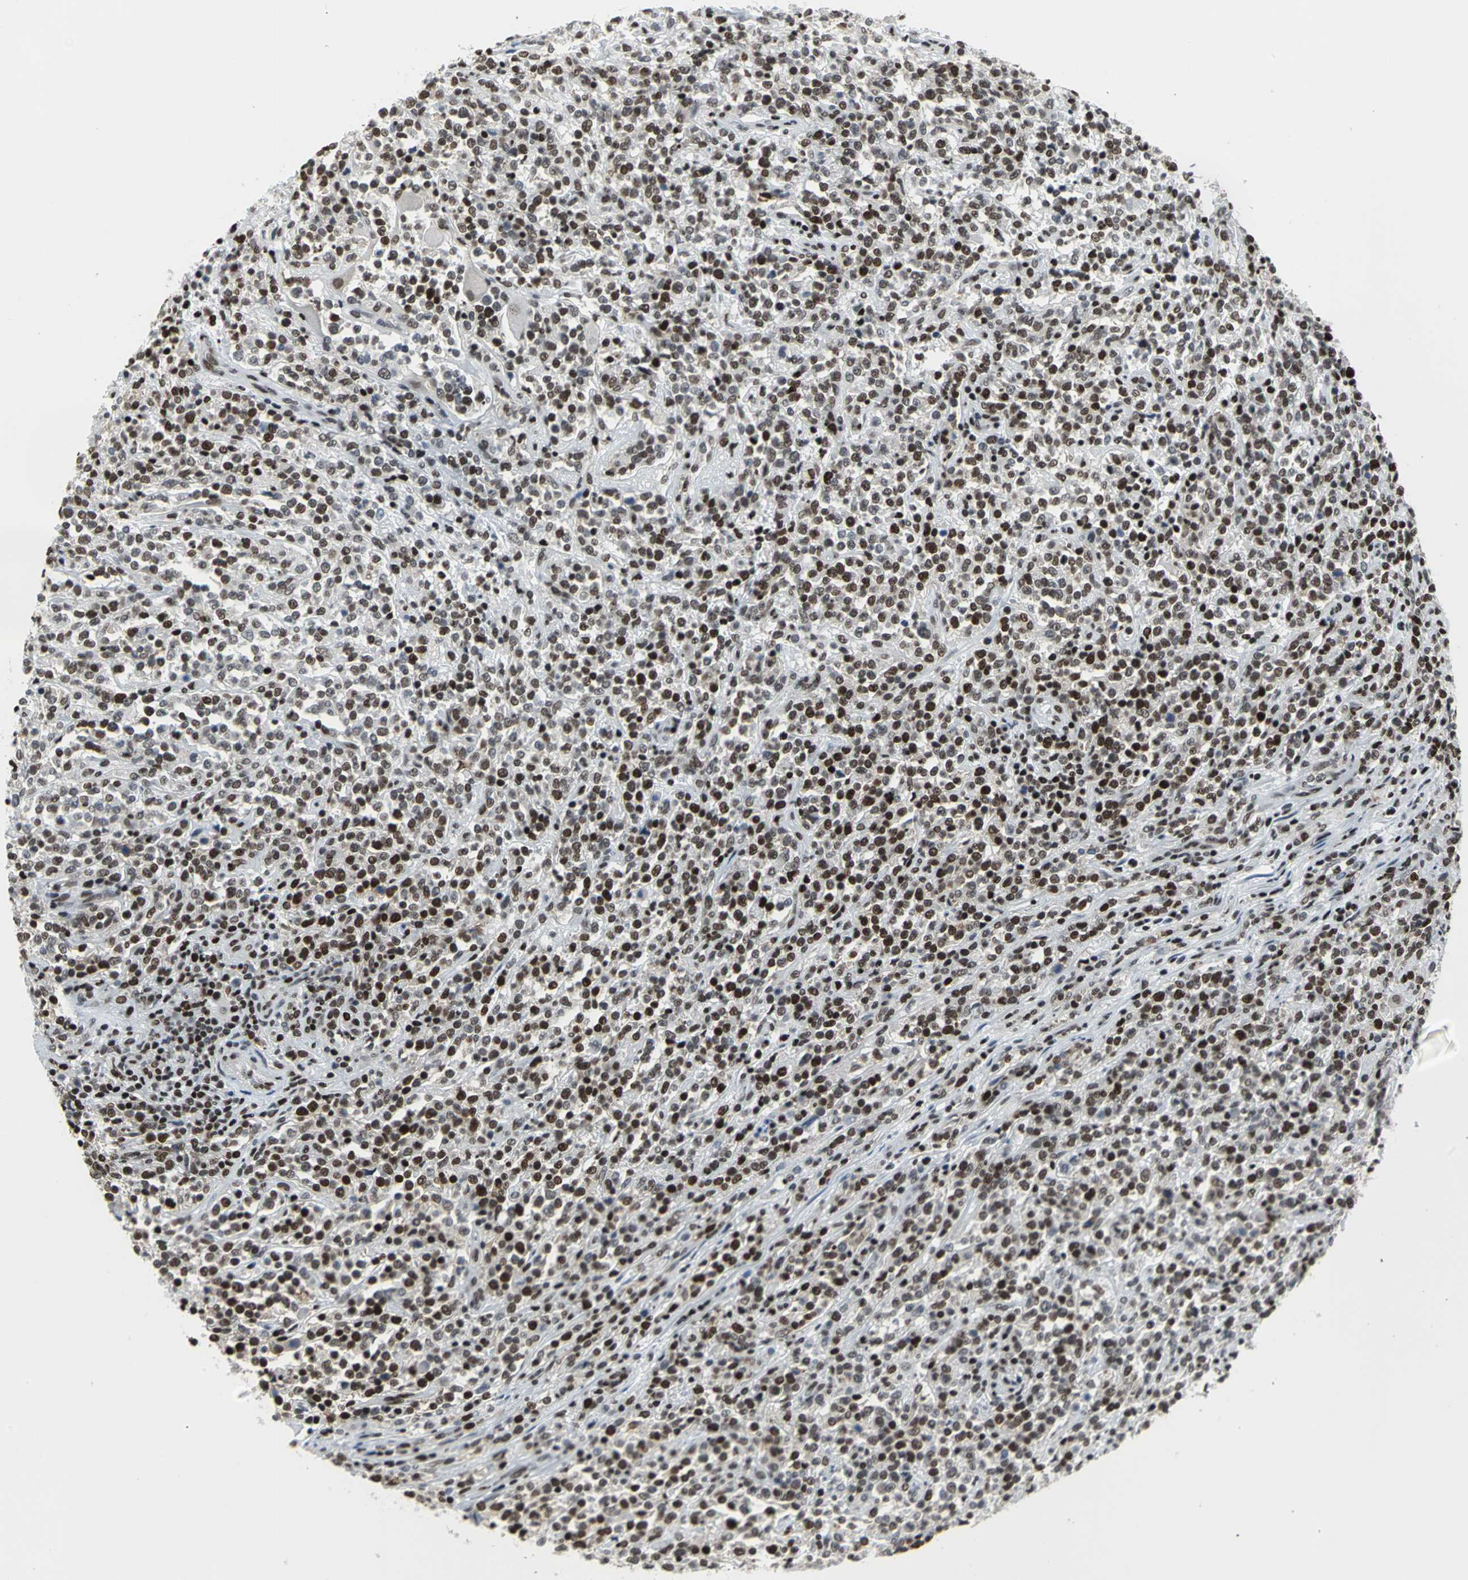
{"staining": {"intensity": "strong", "quantity": ">75%", "location": "nuclear"}, "tissue": "lymphoma", "cell_type": "Tumor cells", "image_type": "cancer", "snomed": [{"axis": "morphology", "description": "Malignant lymphoma, non-Hodgkin's type, High grade"}, {"axis": "topography", "description": "Soft tissue"}], "caption": "Protein staining of malignant lymphoma, non-Hodgkin's type (high-grade) tissue displays strong nuclear expression in approximately >75% of tumor cells.", "gene": "HNRNPD", "patient": {"sex": "male", "age": 18}}